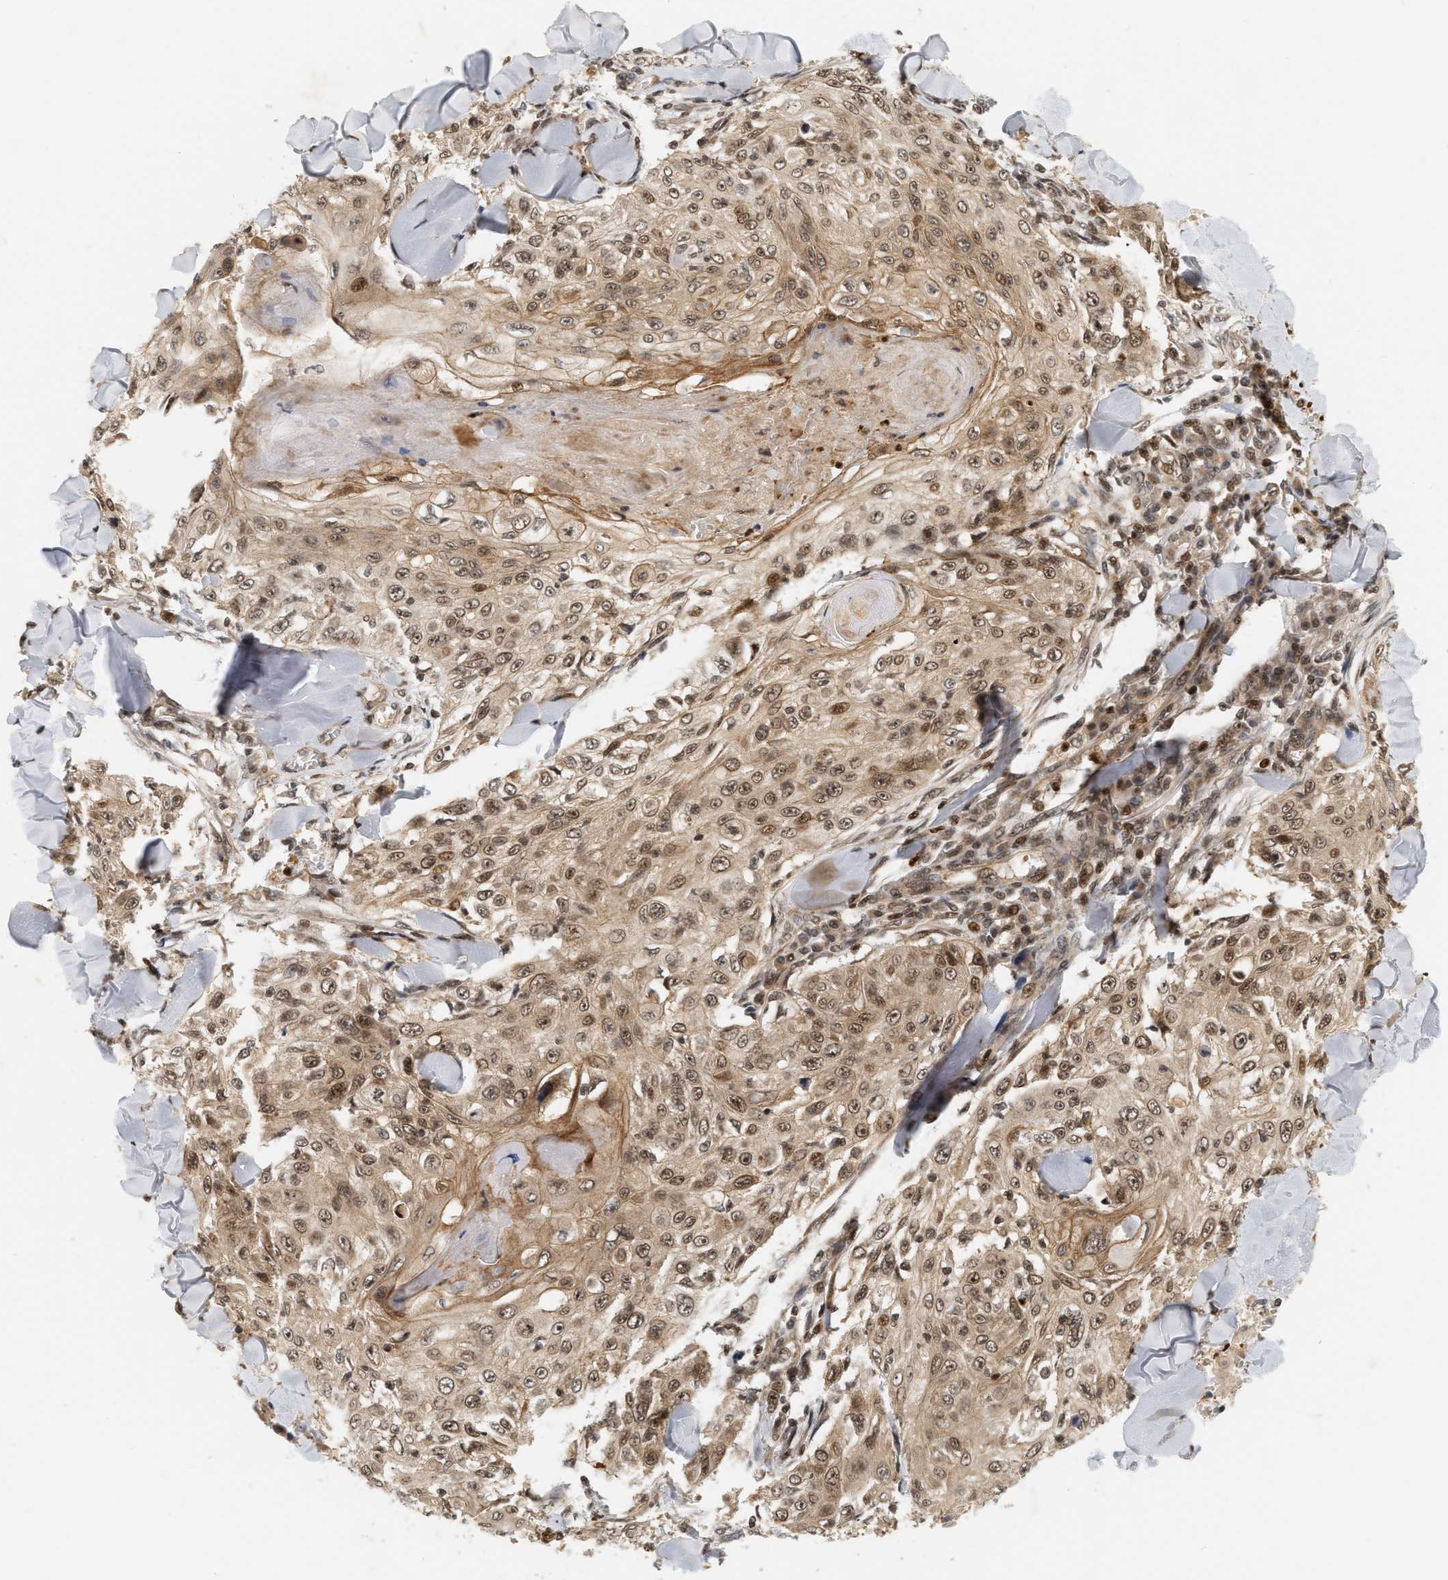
{"staining": {"intensity": "moderate", "quantity": ">75%", "location": "cytoplasmic/membranous,nuclear"}, "tissue": "skin cancer", "cell_type": "Tumor cells", "image_type": "cancer", "snomed": [{"axis": "morphology", "description": "Squamous cell carcinoma, NOS"}, {"axis": "topography", "description": "Skin"}], "caption": "Skin cancer stained with DAB immunohistochemistry demonstrates medium levels of moderate cytoplasmic/membranous and nuclear expression in approximately >75% of tumor cells.", "gene": "NFE2L2", "patient": {"sex": "male", "age": 86}}